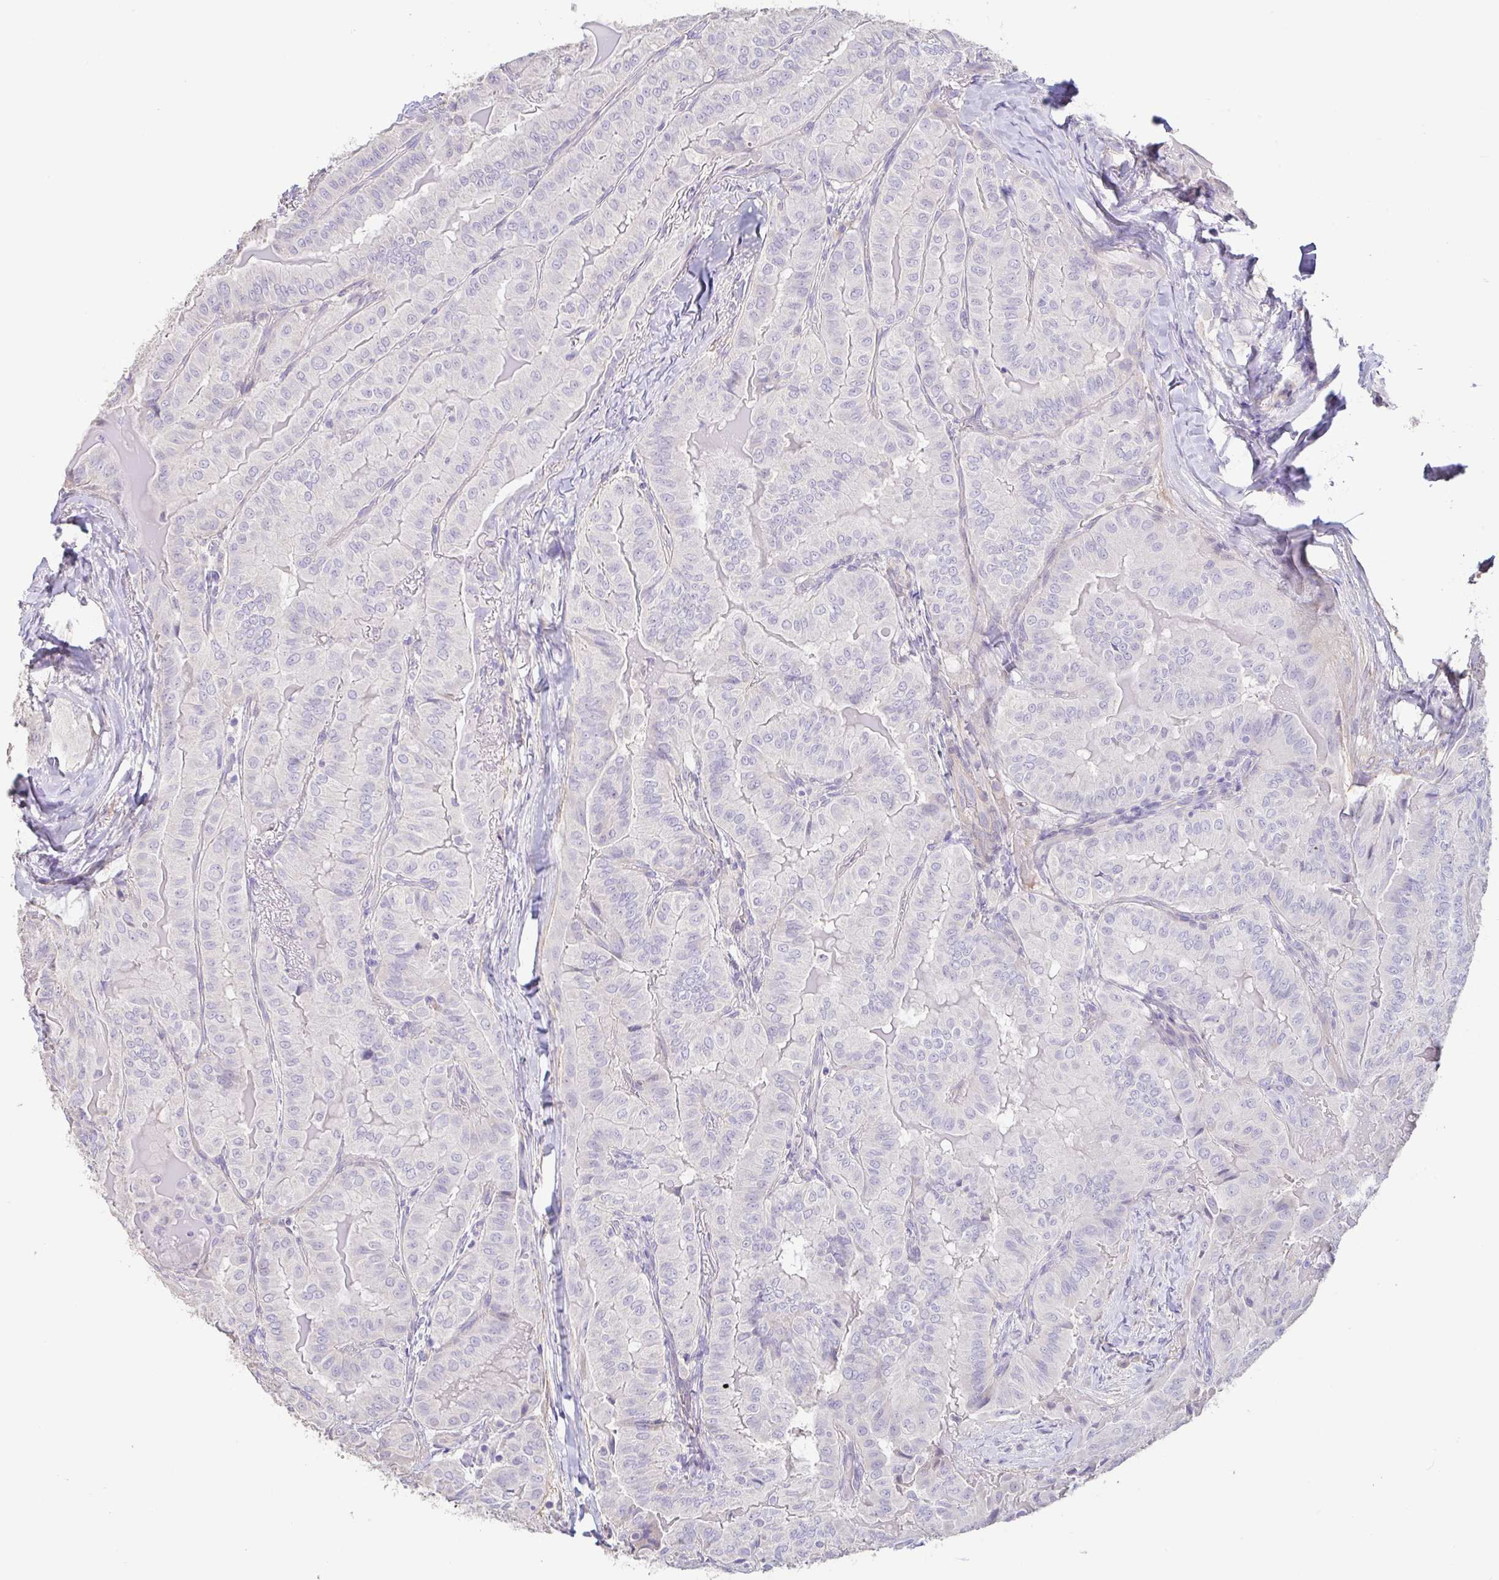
{"staining": {"intensity": "negative", "quantity": "none", "location": "none"}, "tissue": "thyroid cancer", "cell_type": "Tumor cells", "image_type": "cancer", "snomed": [{"axis": "morphology", "description": "Papillary adenocarcinoma, NOS"}, {"axis": "topography", "description": "Thyroid gland"}], "caption": "DAB immunohistochemical staining of thyroid cancer (papillary adenocarcinoma) shows no significant positivity in tumor cells. The staining was performed using DAB (3,3'-diaminobenzidine) to visualize the protein expression in brown, while the nuclei were stained in blue with hematoxylin (Magnification: 20x).", "gene": "PYGM", "patient": {"sex": "female", "age": 68}}